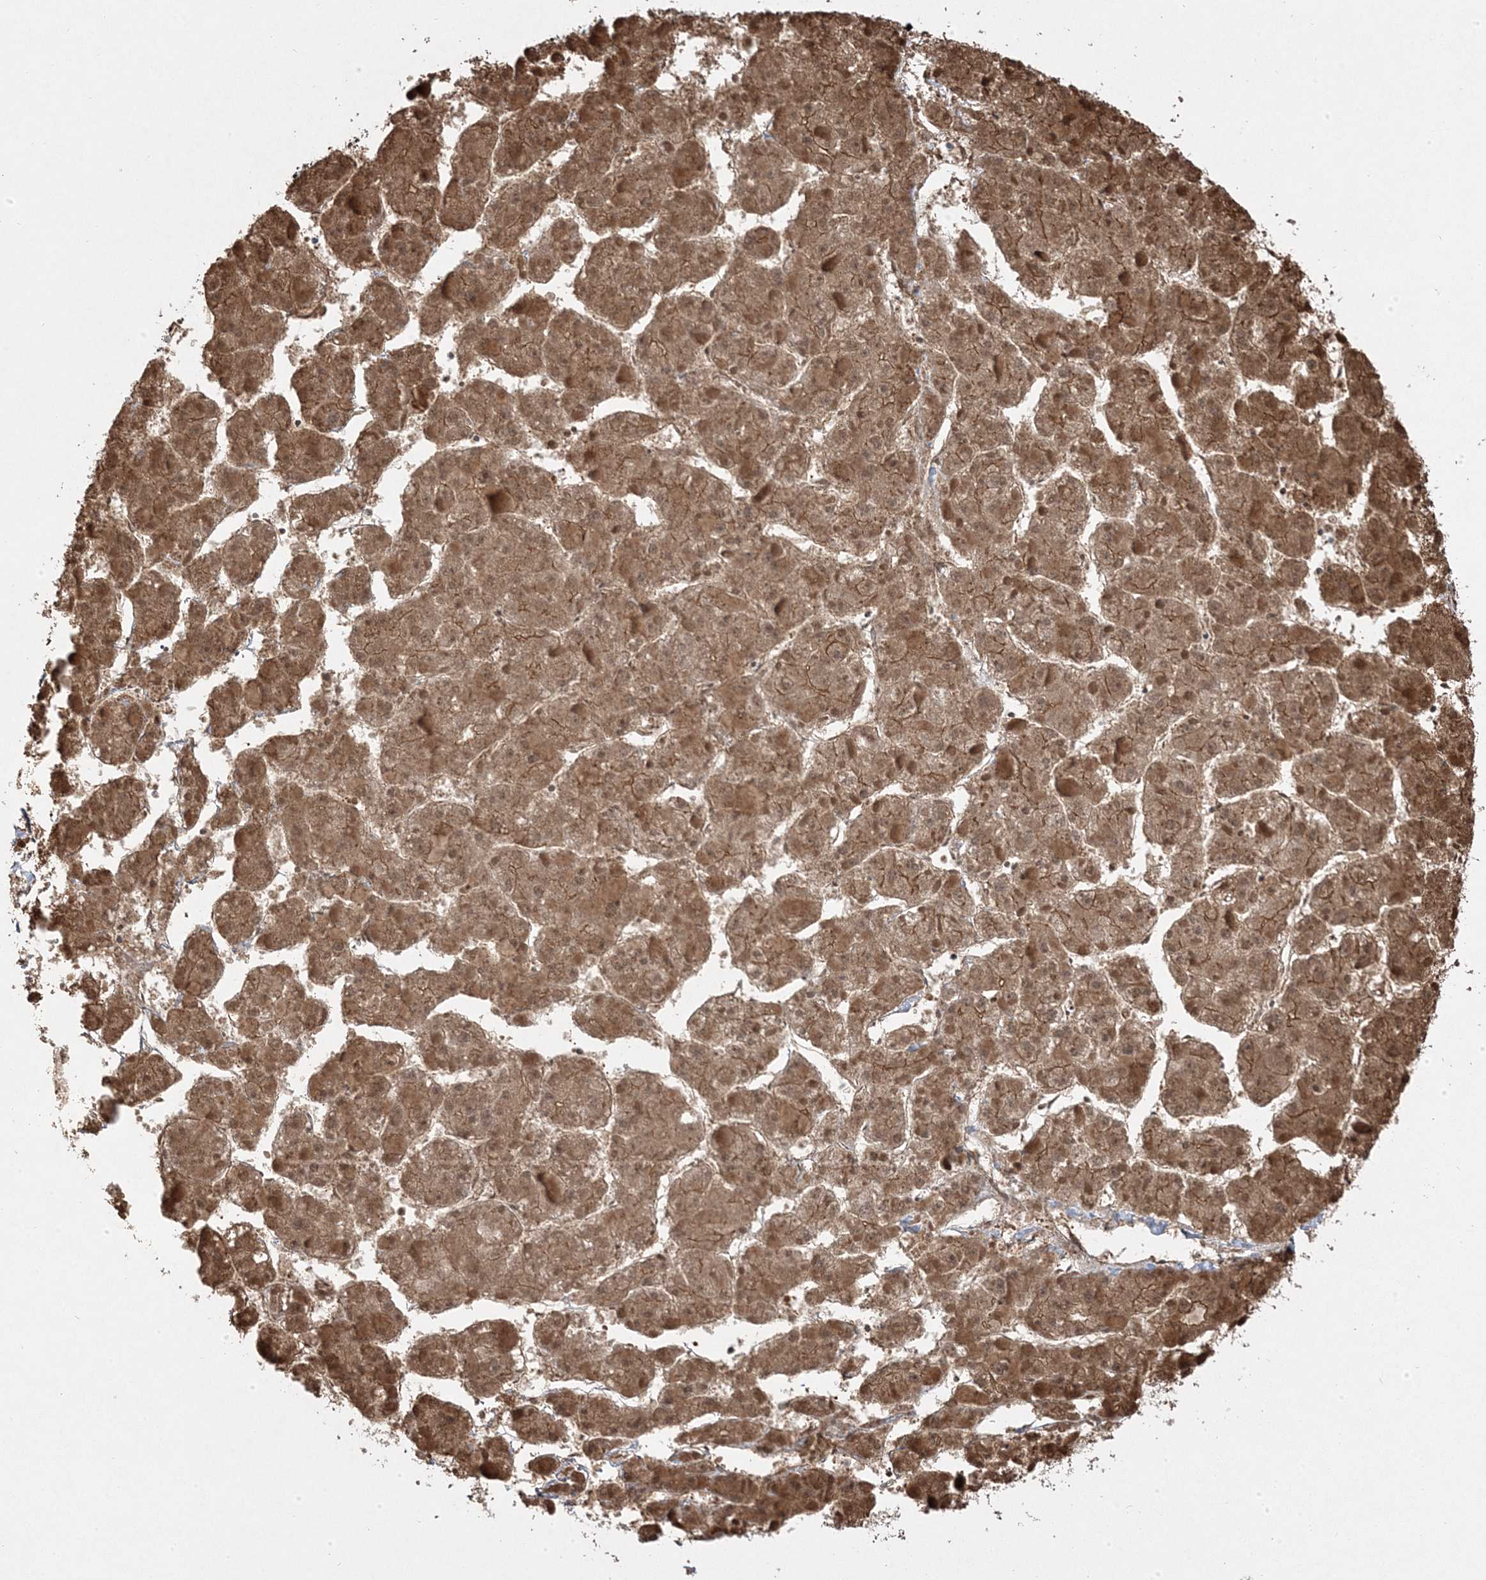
{"staining": {"intensity": "moderate", "quantity": ">75%", "location": "cytoplasmic/membranous"}, "tissue": "liver cancer", "cell_type": "Tumor cells", "image_type": "cancer", "snomed": [{"axis": "morphology", "description": "Carcinoma, Hepatocellular, NOS"}, {"axis": "topography", "description": "Liver"}], "caption": "Immunohistochemical staining of human liver cancer exhibits moderate cytoplasmic/membranous protein staining in about >75% of tumor cells. The protein of interest is shown in brown color, while the nuclei are stained blue.", "gene": "CLUAP1", "patient": {"sex": "female", "age": 73}}